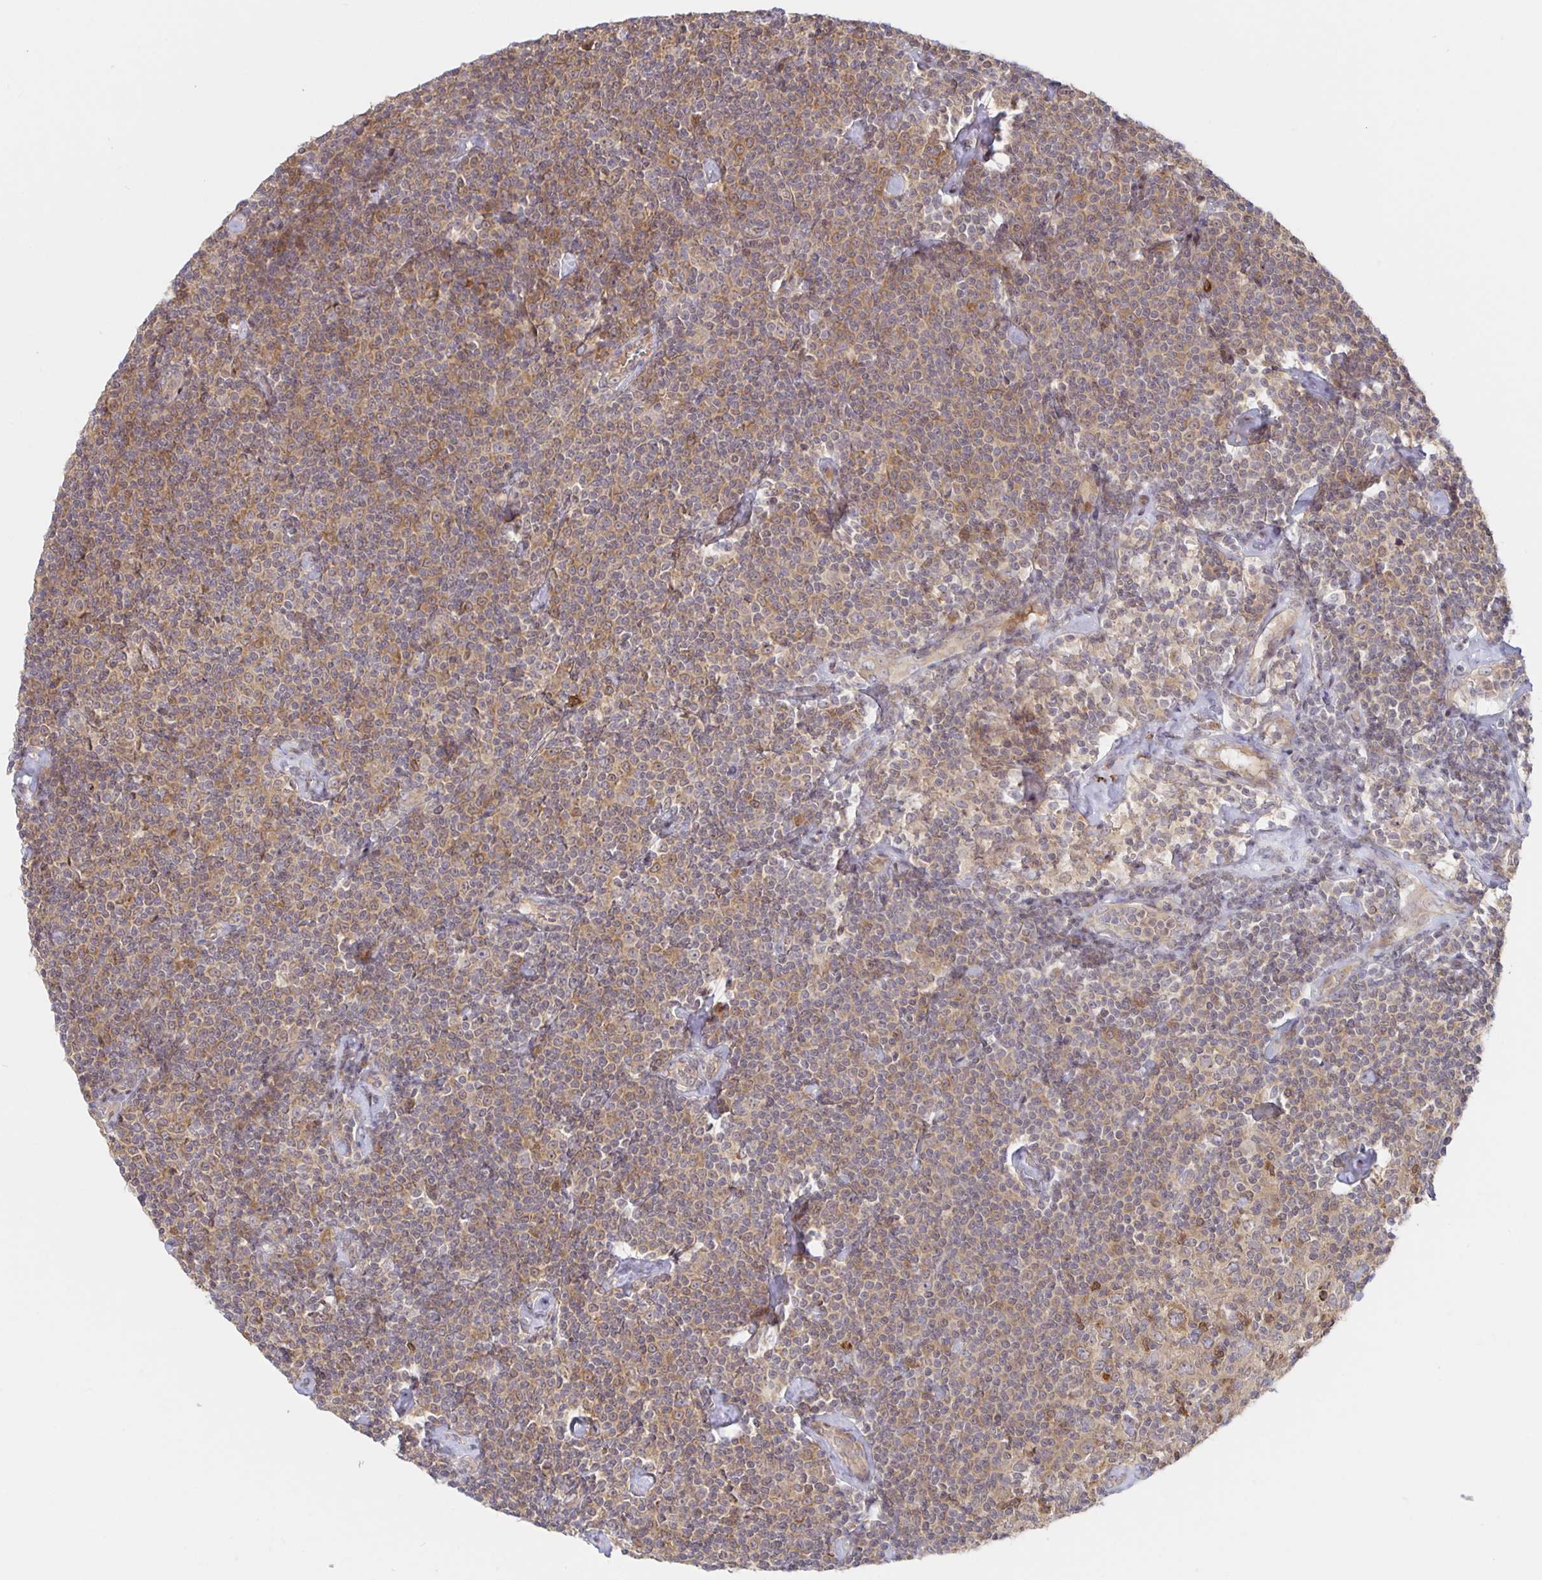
{"staining": {"intensity": "weak", "quantity": ">75%", "location": "cytoplasmic/membranous"}, "tissue": "lymphoma", "cell_type": "Tumor cells", "image_type": "cancer", "snomed": [{"axis": "morphology", "description": "Malignant lymphoma, non-Hodgkin's type, Low grade"}, {"axis": "topography", "description": "Lymph node"}], "caption": "Lymphoma was stained to show a protein in brown. There is low levels of weak cytoplasmic/membranous expression in about >75% of tumor cells. Nuclei are stained in blue.", "gene": "AACS", "patient": {"sex": "male", "age": 81}}